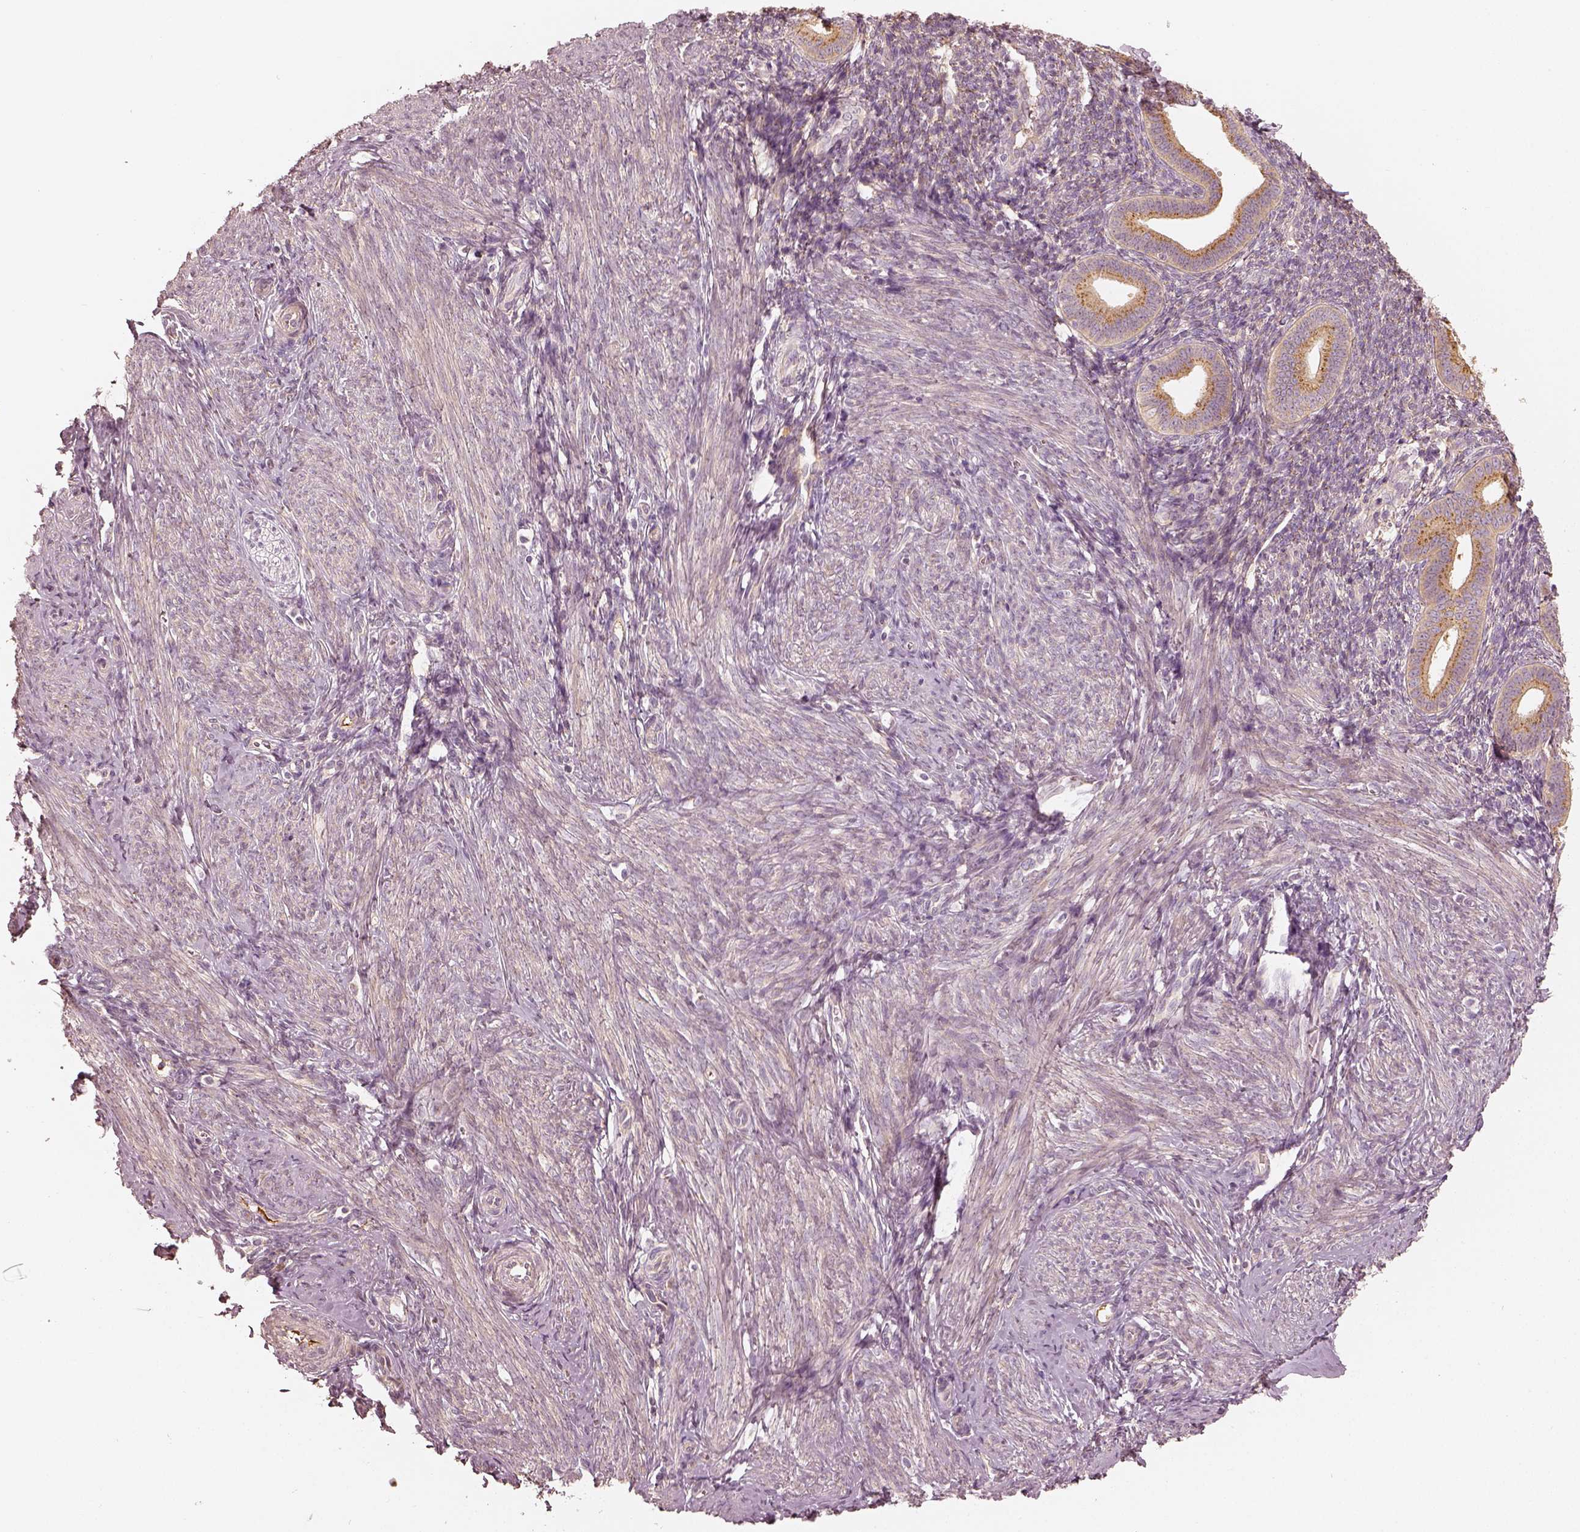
{"staining": {"intensity": "negative", "quantity": "none", "location": "none"}, "tissue": "endometrium", "cell_type": "Cells in endometrial stroma", "image_type": "normal", "snomed": [{"axis": "morphology", "description": "Normal tissue, NOS"}, {"axis": "topography", "description": "Endometrium"}], "caption": "Histopathology image shows no protein positivity in cells in endometrial stroma of normal endometrium. (DAB (3,3'-diaminobenzidine) immunohistochemistry with hematoxylin counter stain).", "gene": "GORASP2", "patient": {"sex": "female", "age": 40}}